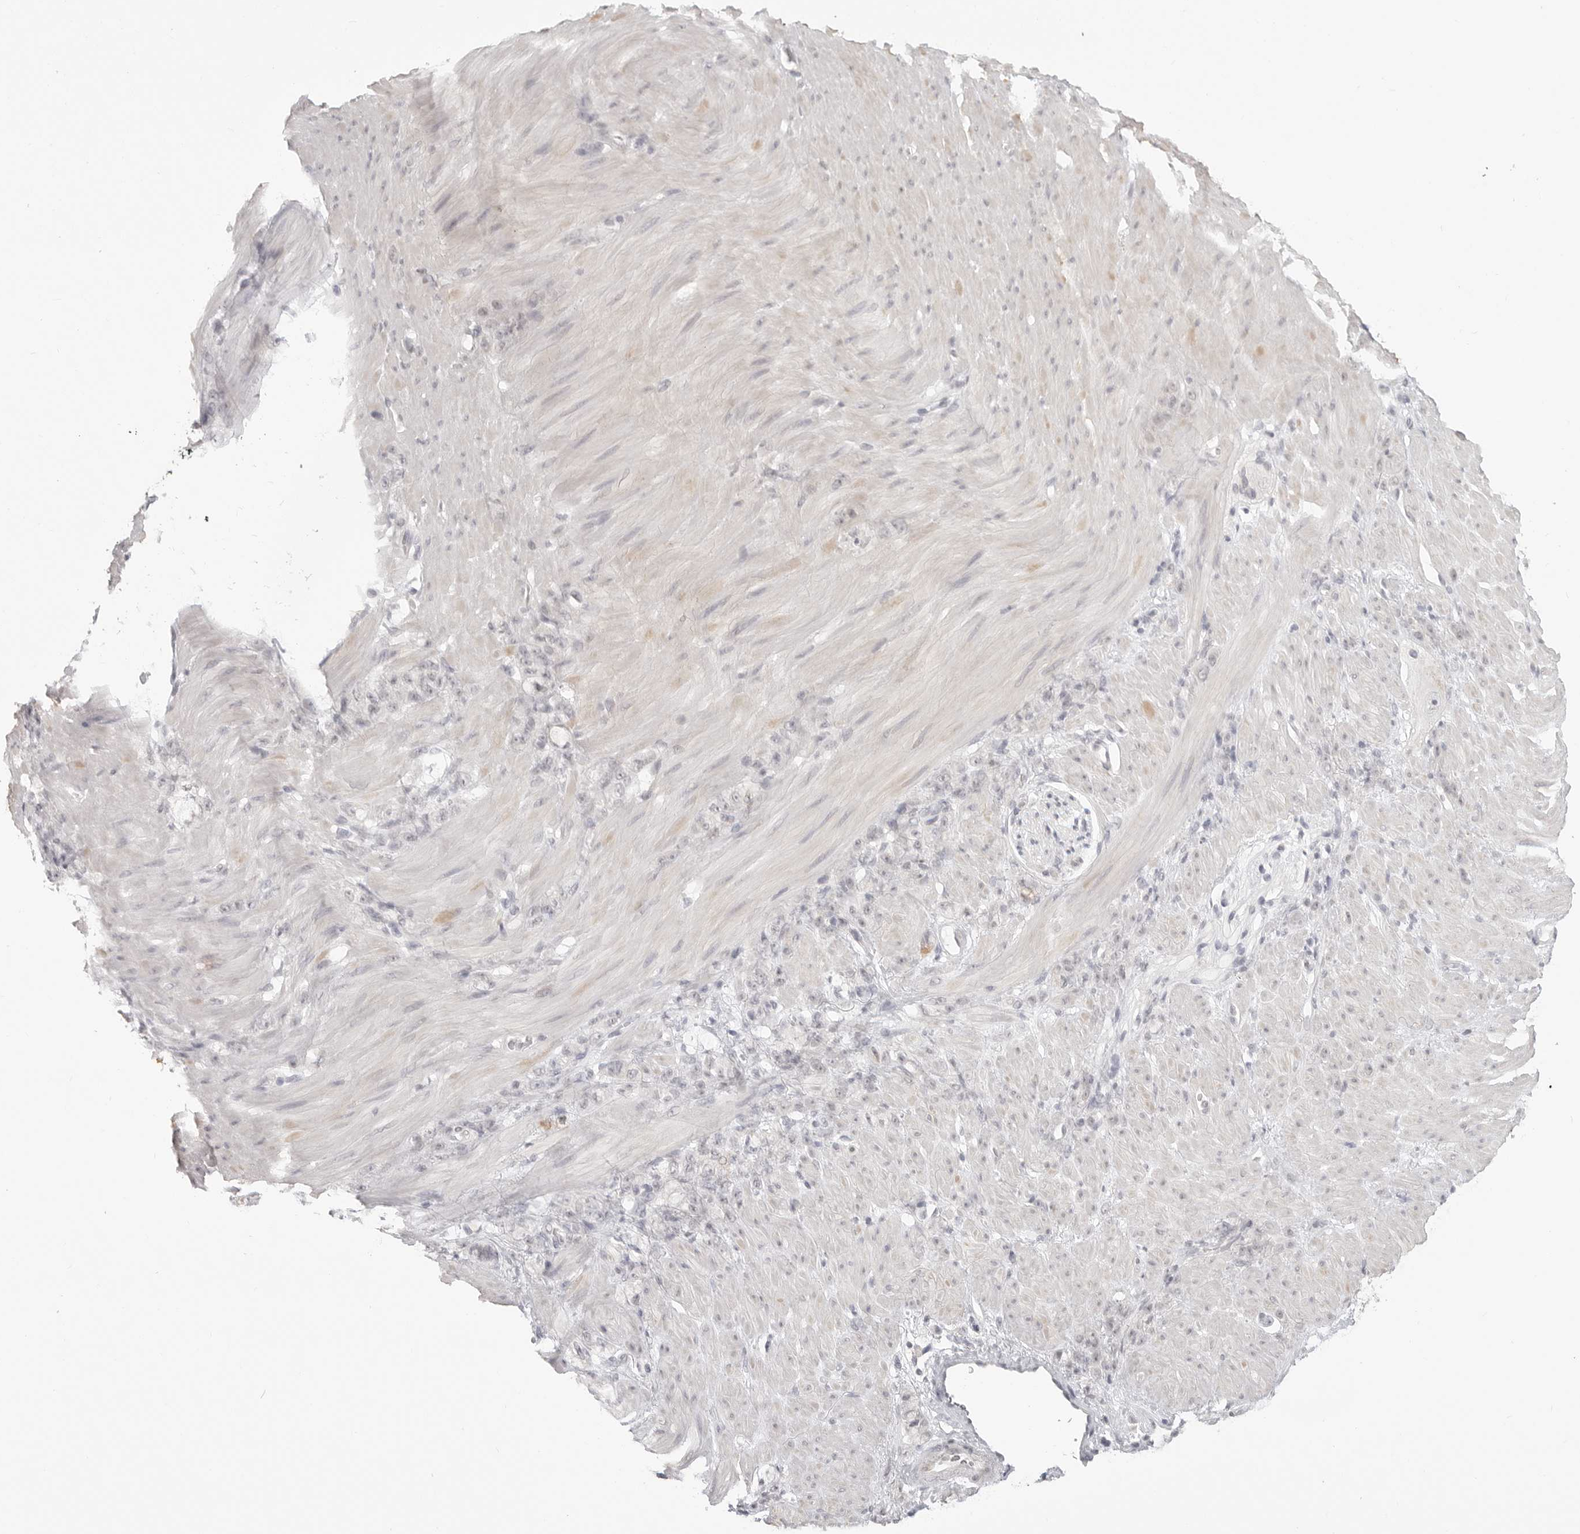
{"staining": {"intensity": "negative", "quantity": "none", "location": "none"}, "tissue": "stomach cancer", "cell_type": "Tumor cells", "image_type": "cancer", "snomed": [{"axis": "morphology", "description": "Normal tissue, NOS"}, {"axis": "morphology", "description": "Adenocarcinoma, NOS"}, {"axis": "topography", "description": "Stomach"}], "caption": "Tumor cells show no significant protein staining in stomach cancer (adenocarcinoma).", "gene": "KLK11", "patient": {"sex": "male", "age": 82}}